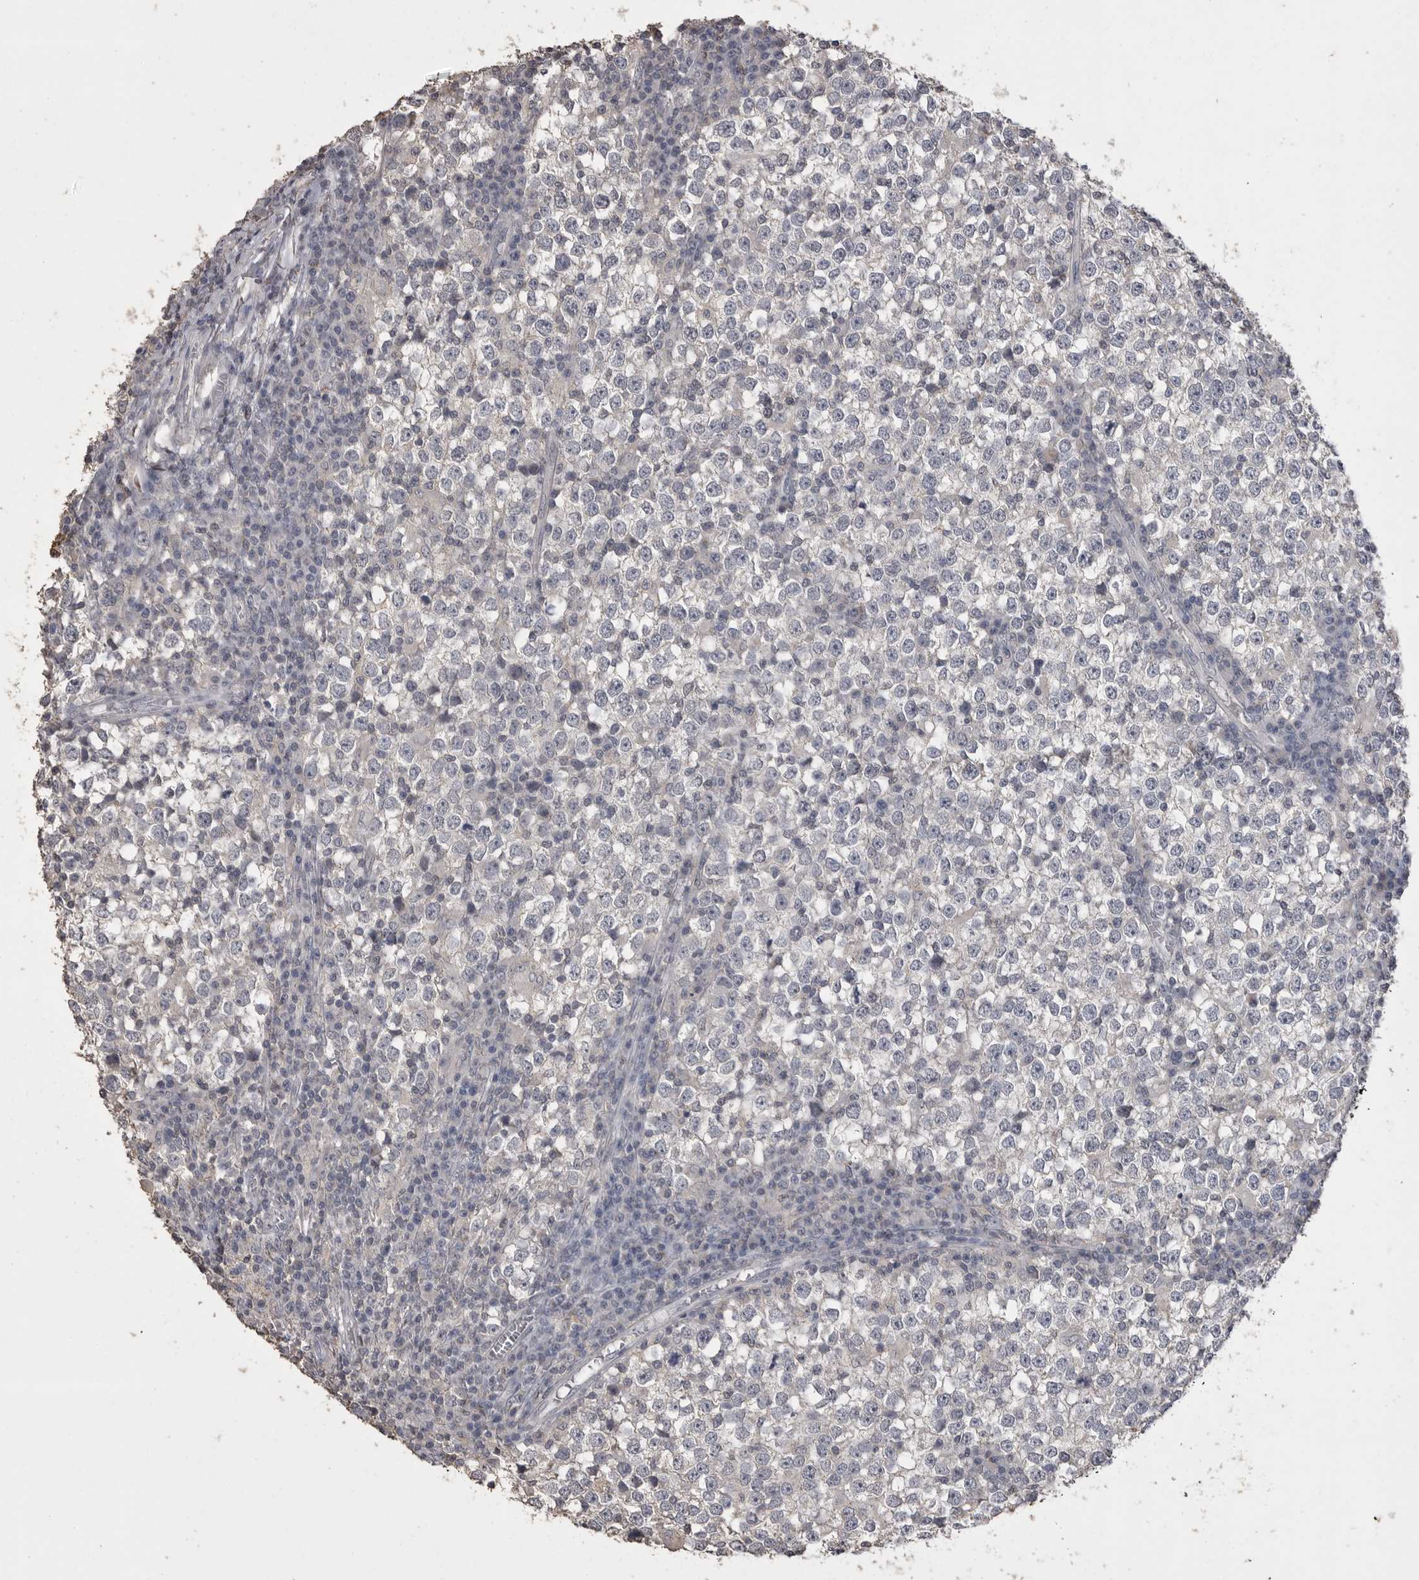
{"staining": {"intensity": "negative", "quantity": "none", "location": "none"}, "tissue": "testis cancer", "cell_type": "Tumor cells", "image_type": "cancer", "snomed": [{"axis": "morphology", "description": "Seminoma, NOS"}, {"axis": "topography", "description": "Testis"}], "caption": "DAB (3,3'-diaminobenzidine) immunohistochemical staining of human testis cancer (seminoma) shows no significant expression in tumor cells. (DAB immunohistochemistry, high magnification).", "gene": "MMP7", "patient": {"sex": "male", "age": 65}}